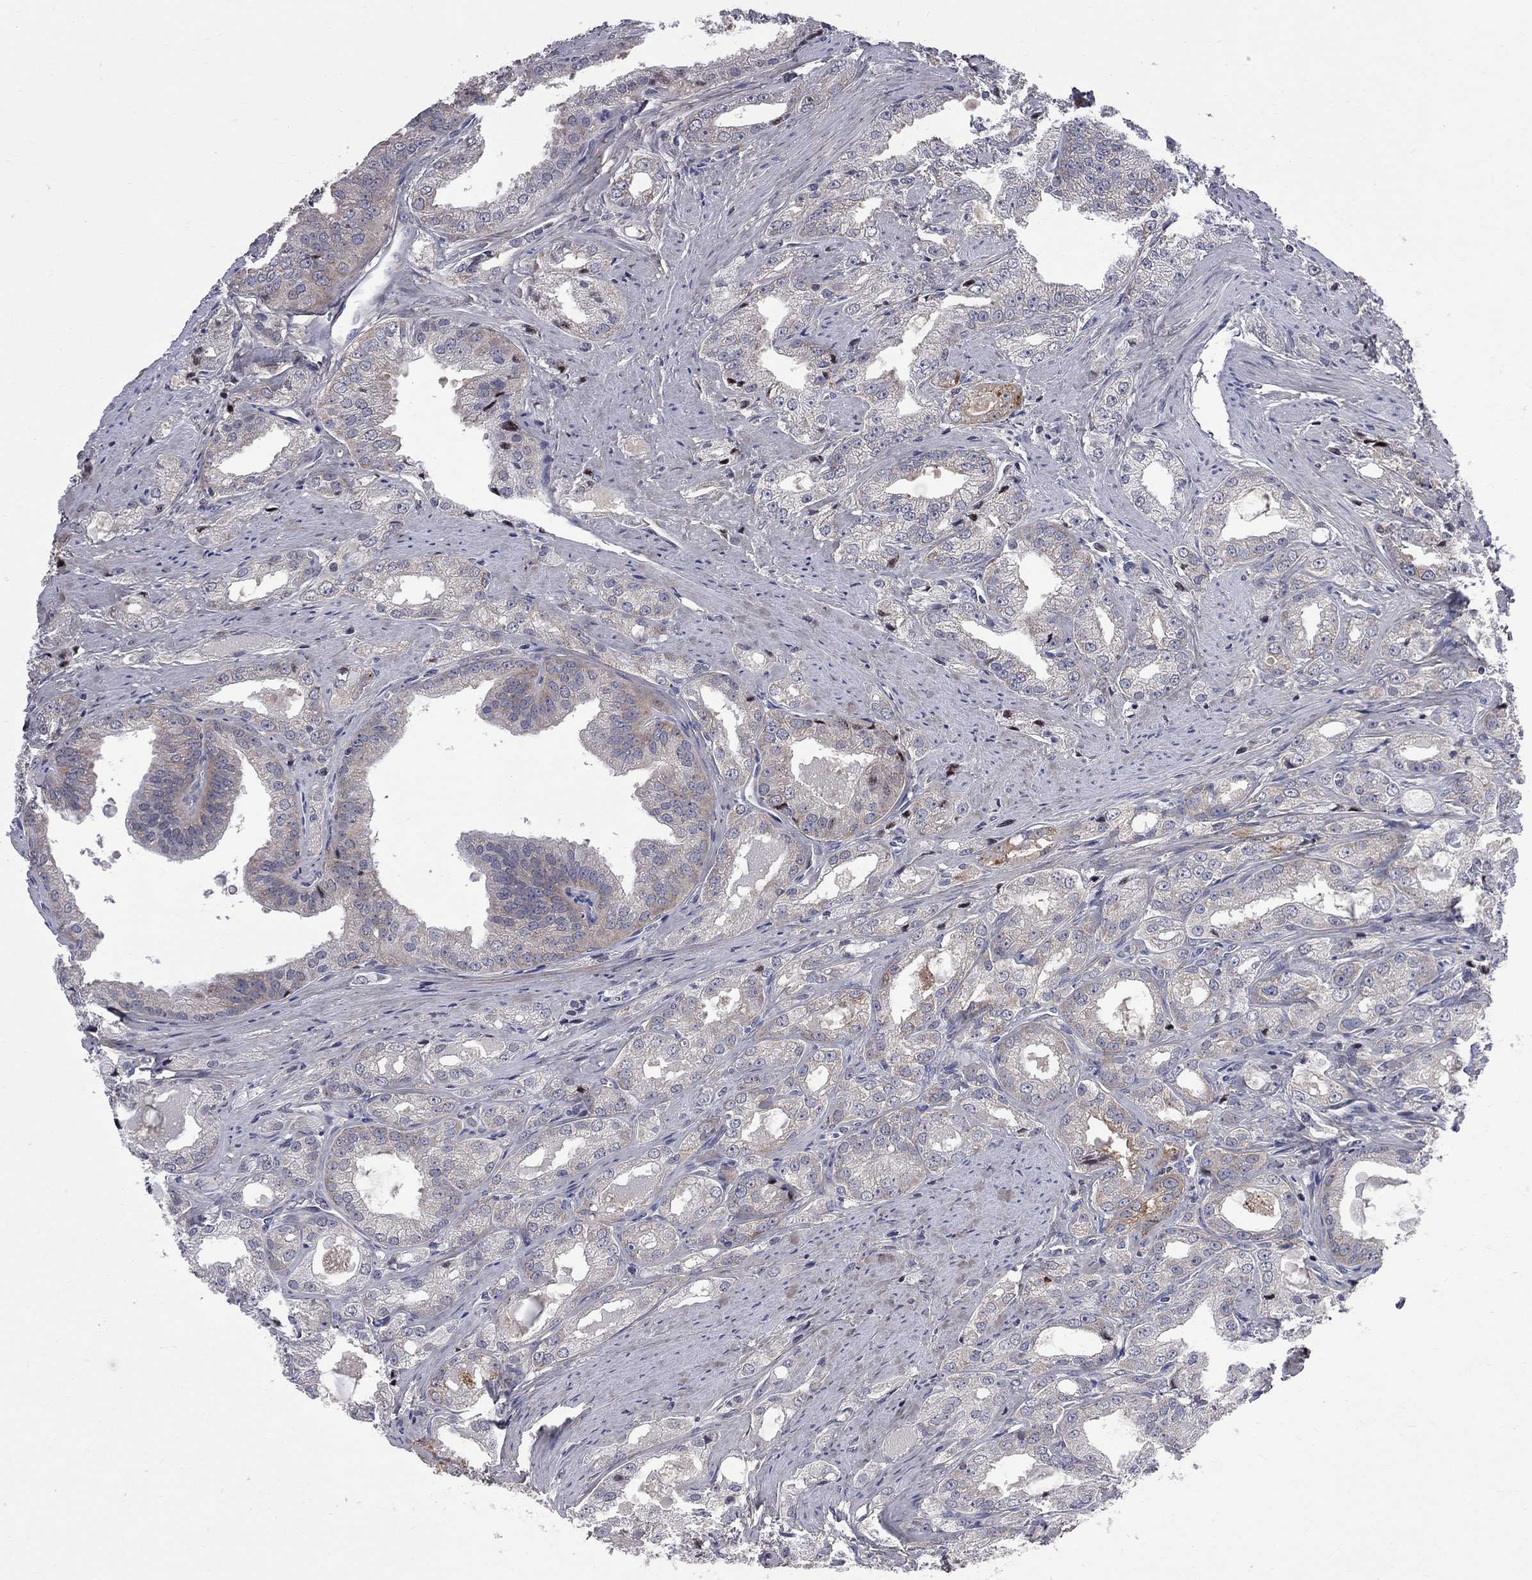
{"staining": {"intensity": "weak", "quantity": "<25%", "location": "cytoplasmic/membranous"}, "tissue": "prostate cancer", "cell_type": "Tumor cells", "image_type": "cancer", "snomed": [{"axis": "morphology", "description": "Adenocarcinoma, NOS"}, {"axis": "morphology", "description": "Adenocarcinoma, High grade"}, {"axis": "topography", "description": "Prostate"}], "caption": "The IHC histopathology image has no significant expression in tumor cells of prostate cancer tissue.", "gene": "CNOT11", "patient": {"sex": "male", "age": 70}}